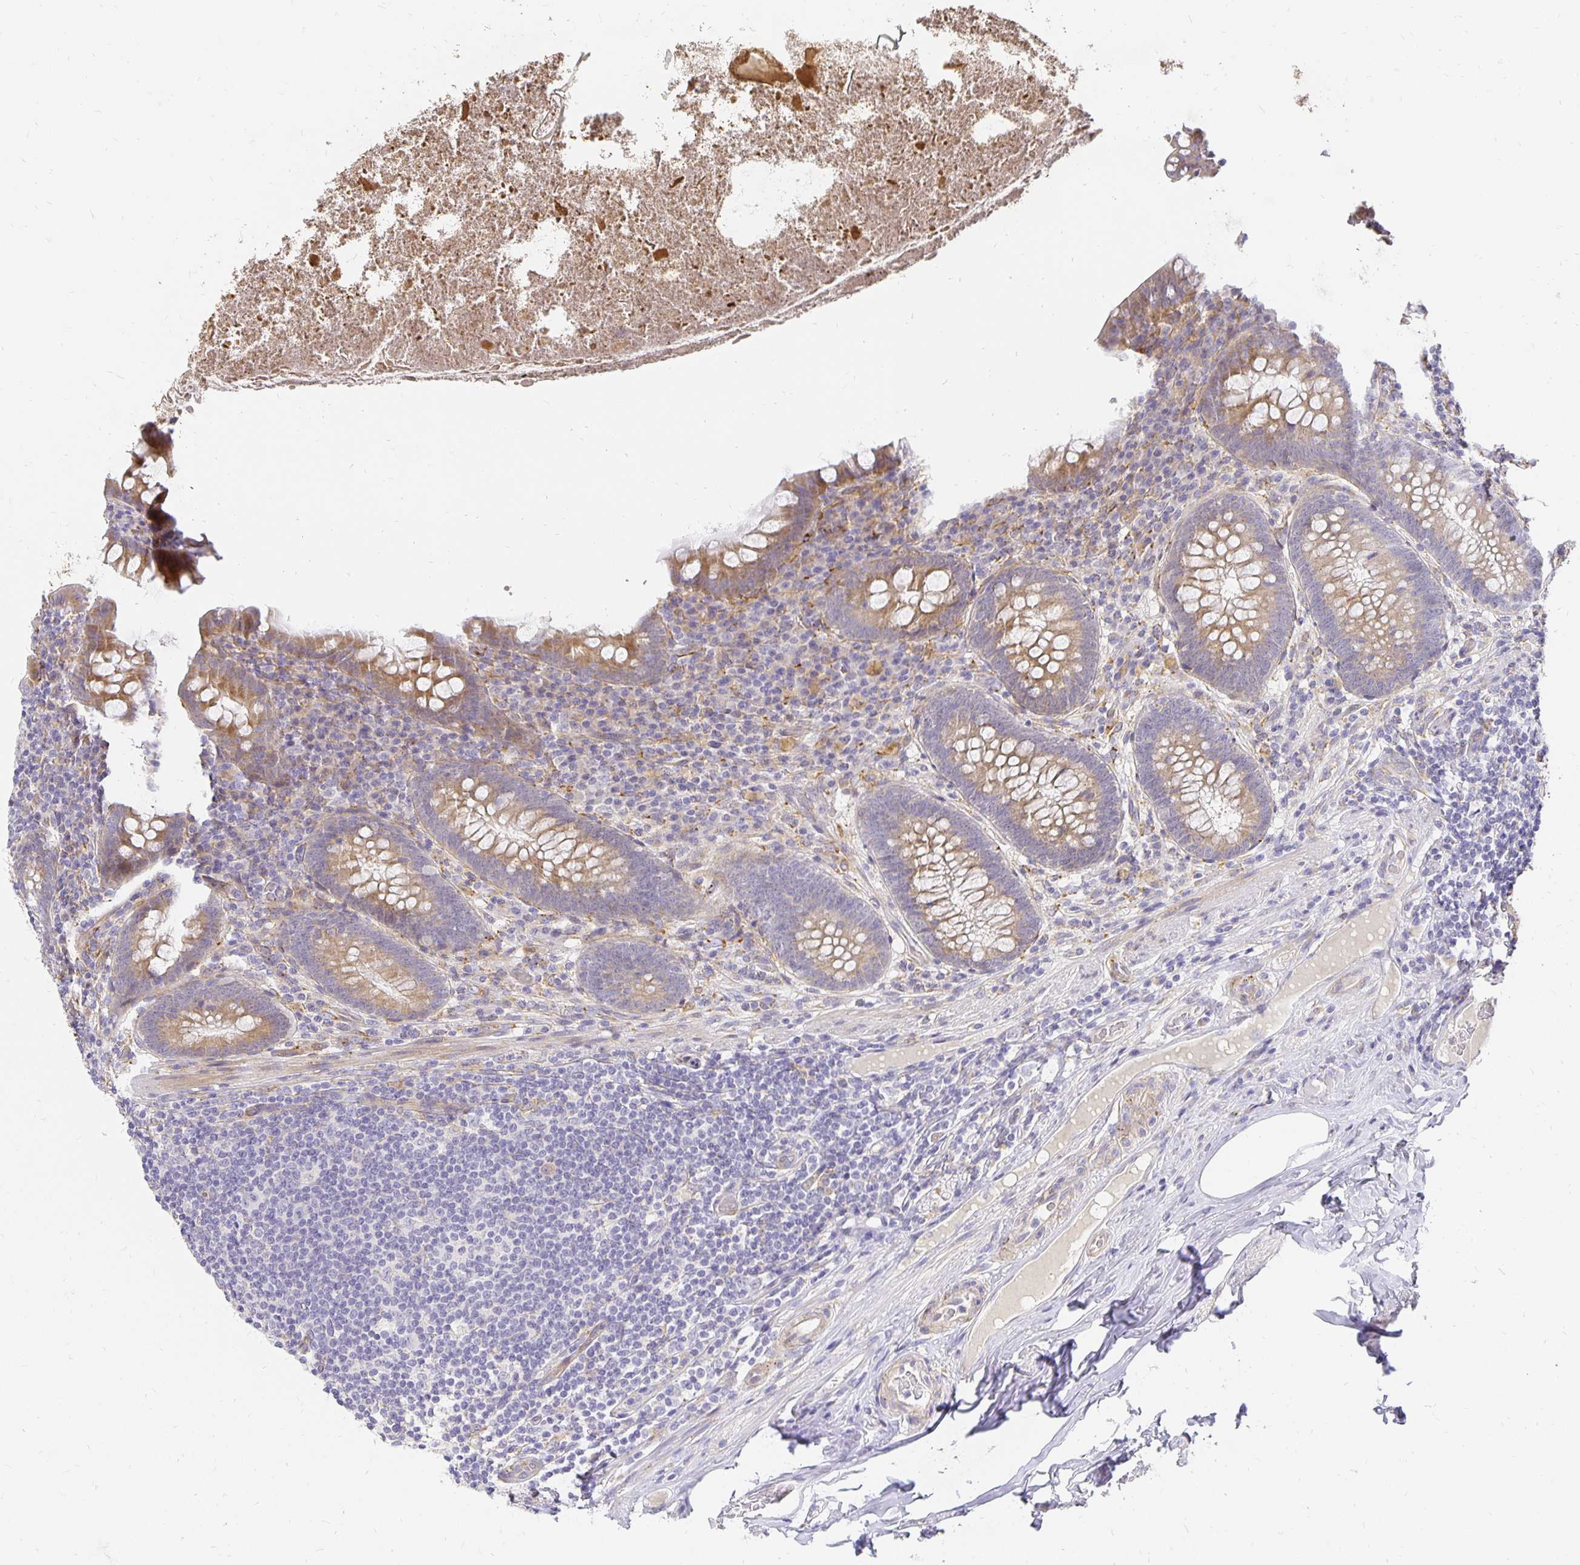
{"staining": {"intensity": "weak", "quantity": ">75%", "location": "cytoplasmic/membranous"}, "tissue": "appendix", "cell_type": "Glandular cells", "image_type": "normal", "snomed": [{"axis": "morphology", "description": "Normal tissue, NOS"}, {"axis": "topography", "description": "Appendix"}], "caption": "IHC of normal appendix reveals low levels of weak cytoplasmic/membranous expression in approximately >75% of glandular cells. (brown staining indicates protein expression, while blue staining denotes nuclei).", "gene": "PLOD1", "patient": {"sex": "male", "age": 71}}